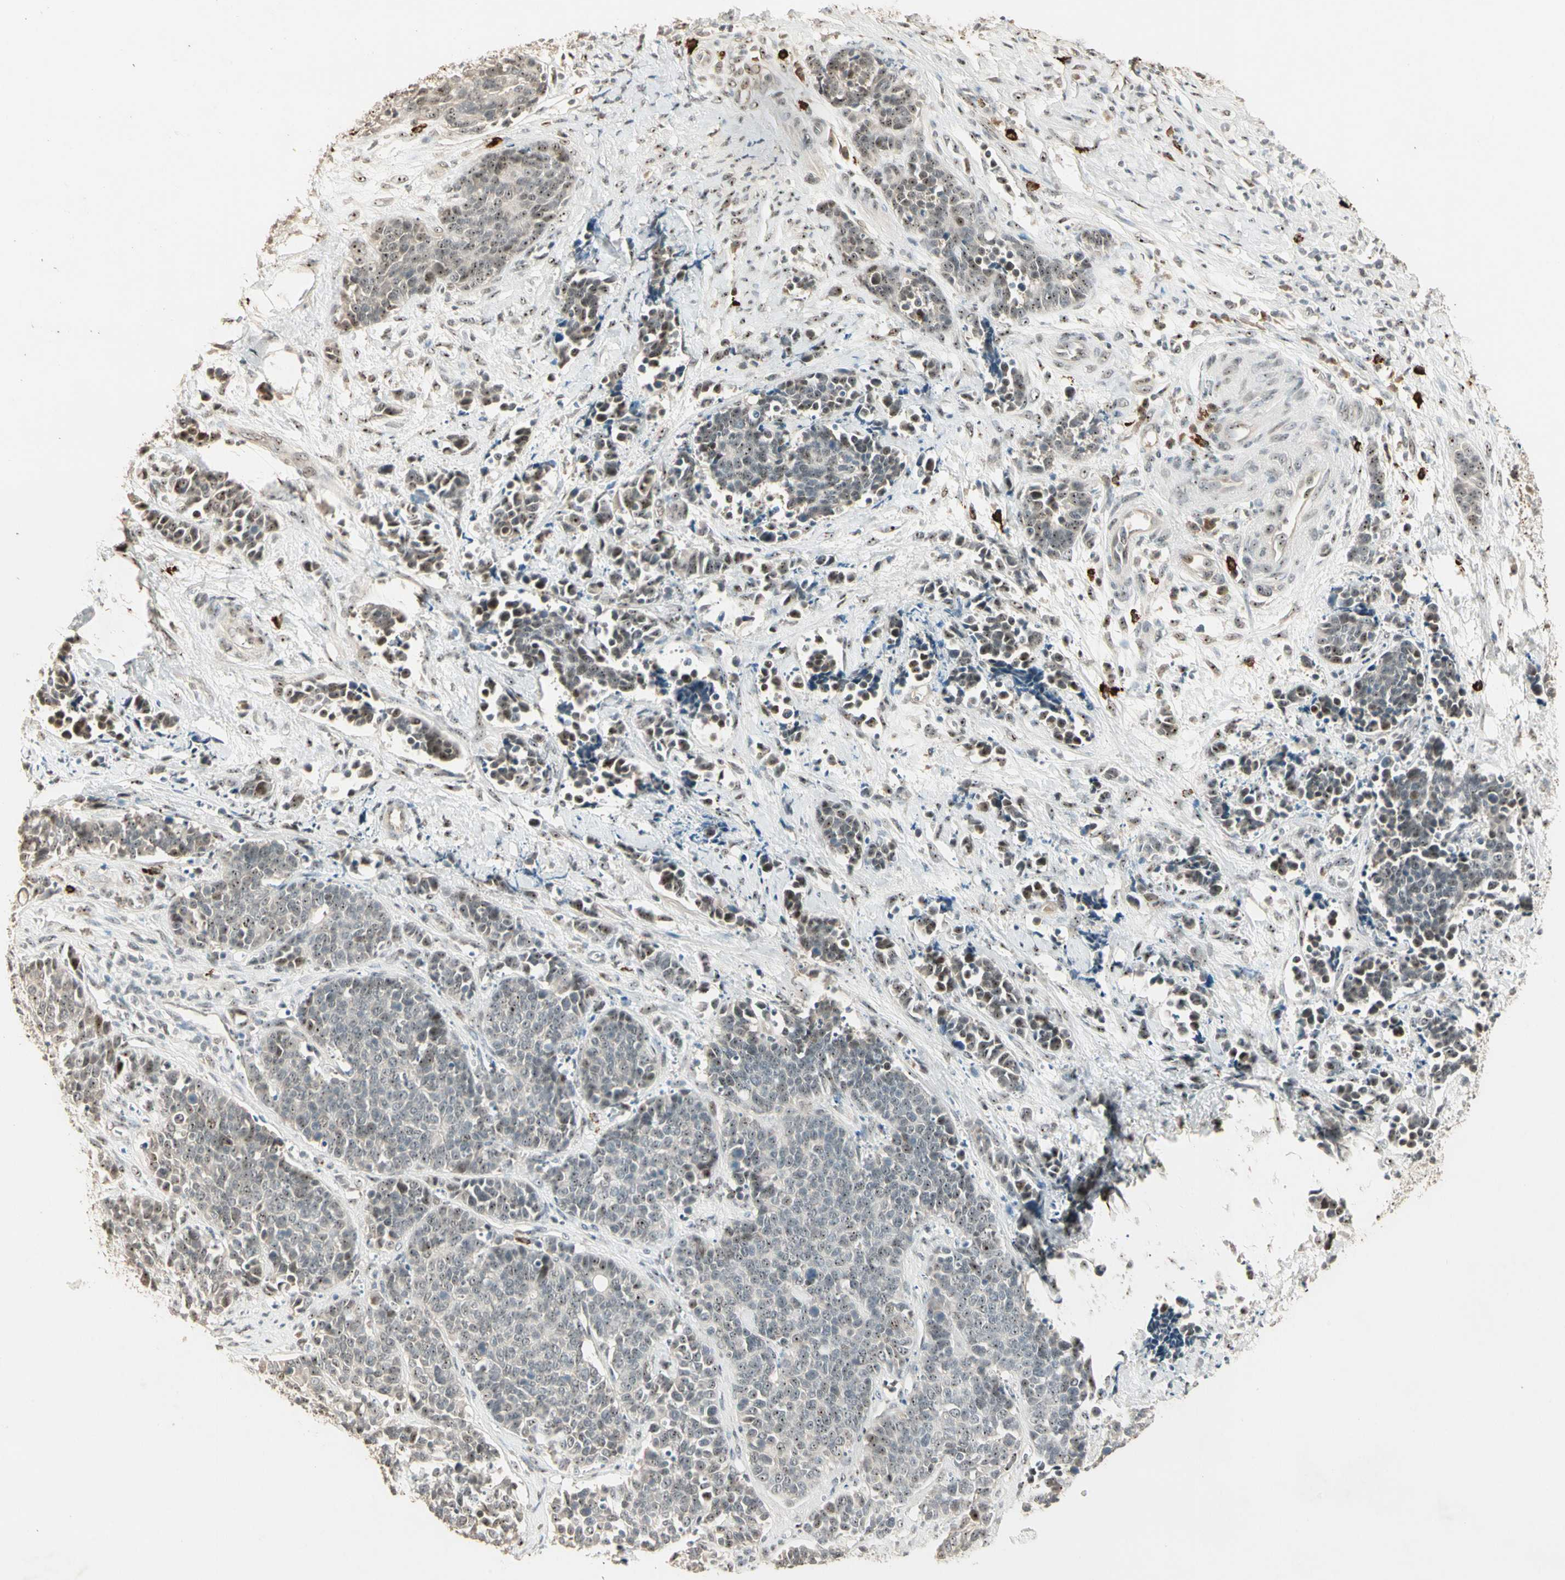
{"staining": {"intensity": "moderate", "quantity": "25%-75%", "location": "nuclear"}, "tissue": "cervical cancer", "cell_type": "Tumor cells", "image_type": "cancer", "snomed": [{"axis": "morphology", "description": "Squamous cell carcinoma, NOS"}, {"axis": "topography", "description": "Cervix"}], "caption": "Cervical squamous cell carcinoma stained for a protein (brown) displays moderate nuclear positive positivity in about 25%-75% of tumor cells.", "gene": "ETV4", "patient": {"sex": "female", "age": 35}}